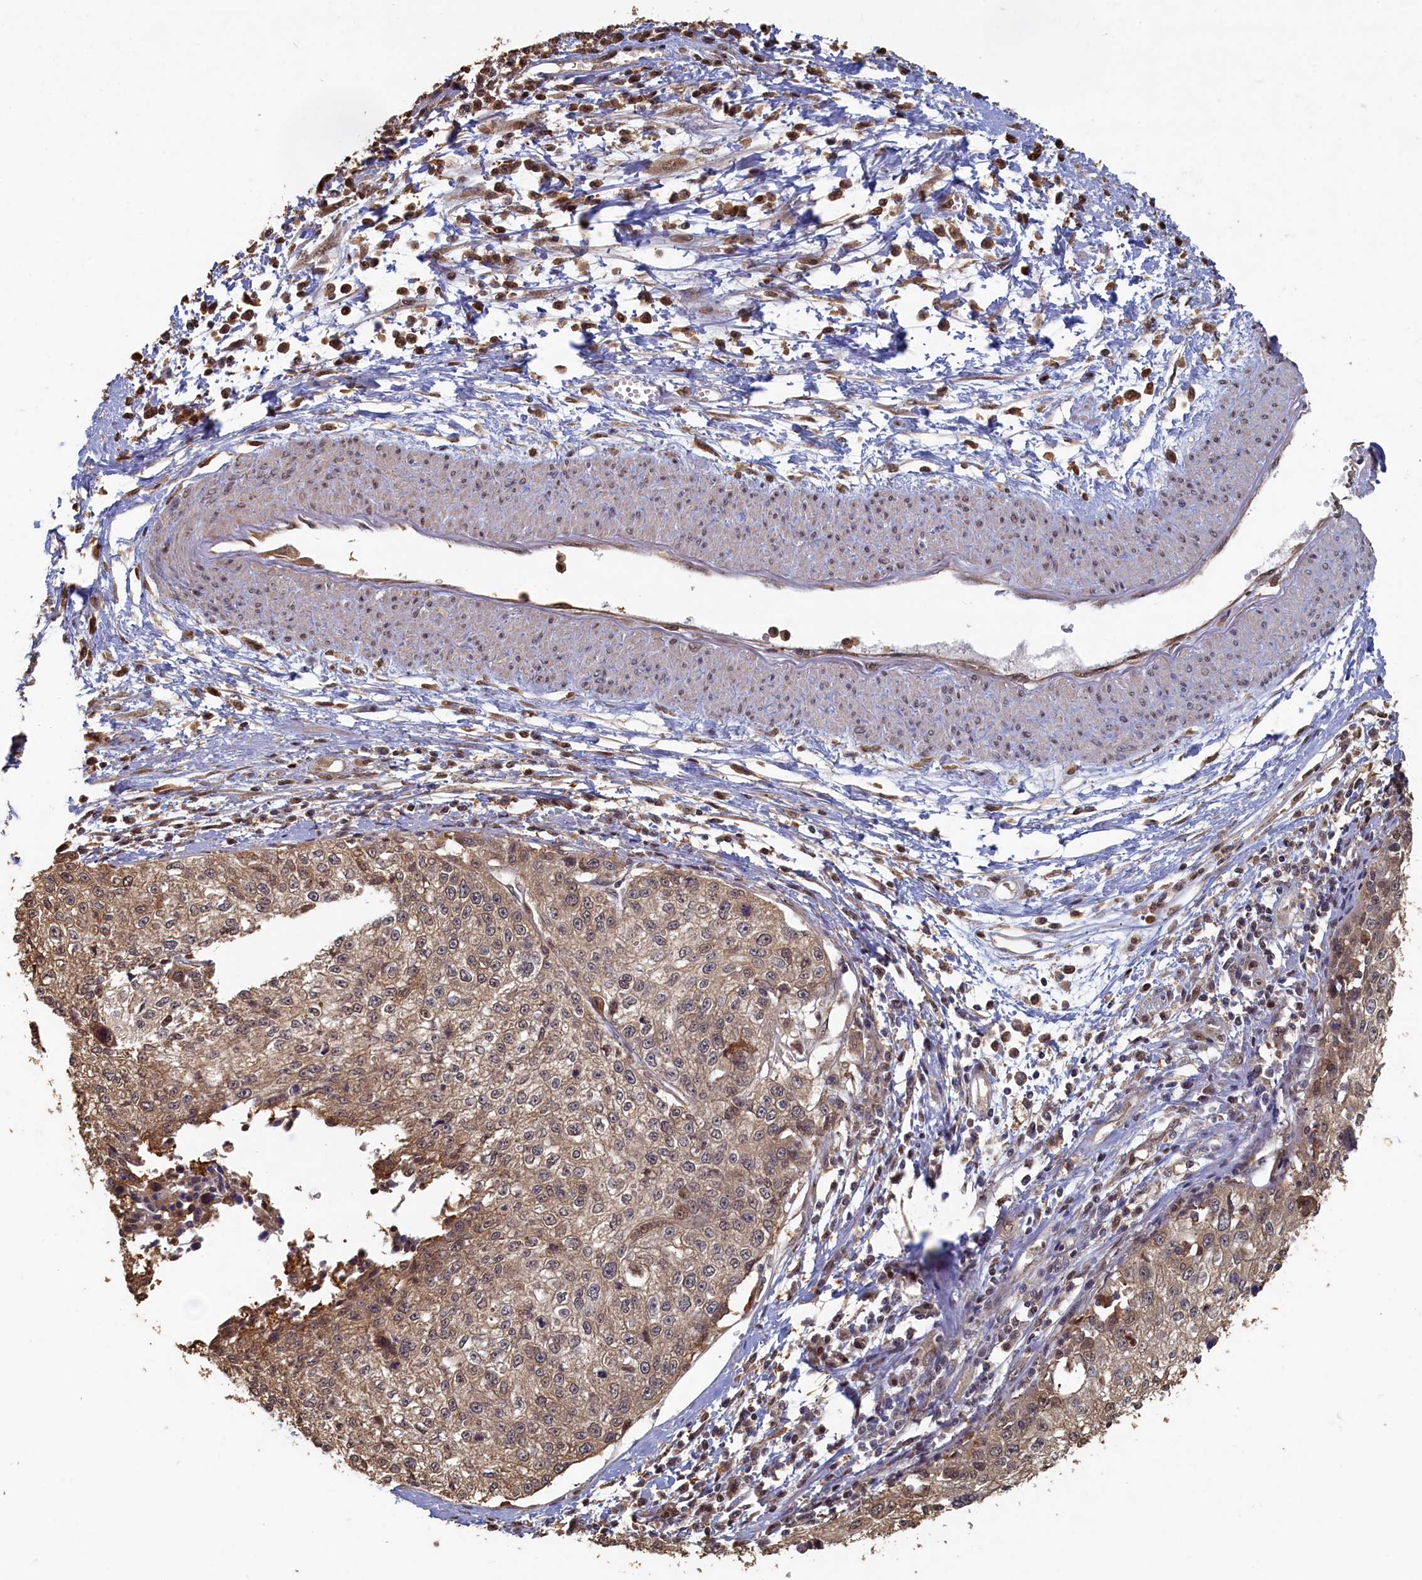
{"staining": {"intensity": "moderate", "quantity": ">75%", "location": "cytoplasmic/membranous"}, "tissue": "cervical cancer", "cell_type": "Tumor cells", "image_type": "cancer", "snomed": [{"axis": "morphology", "description": "Squamous cell carcinoma, NOS"}, {"axis": "topography", "description": "Cervix"}], "caption": "Immunohistochemical staining of cervical squamous cell carcinoma displays moderate cytoplasmic/membranous protein positivity in approximately >75% of tumor cells.", "gene": "UCHL3", "patient": {"sex": "female", "age": 57}}